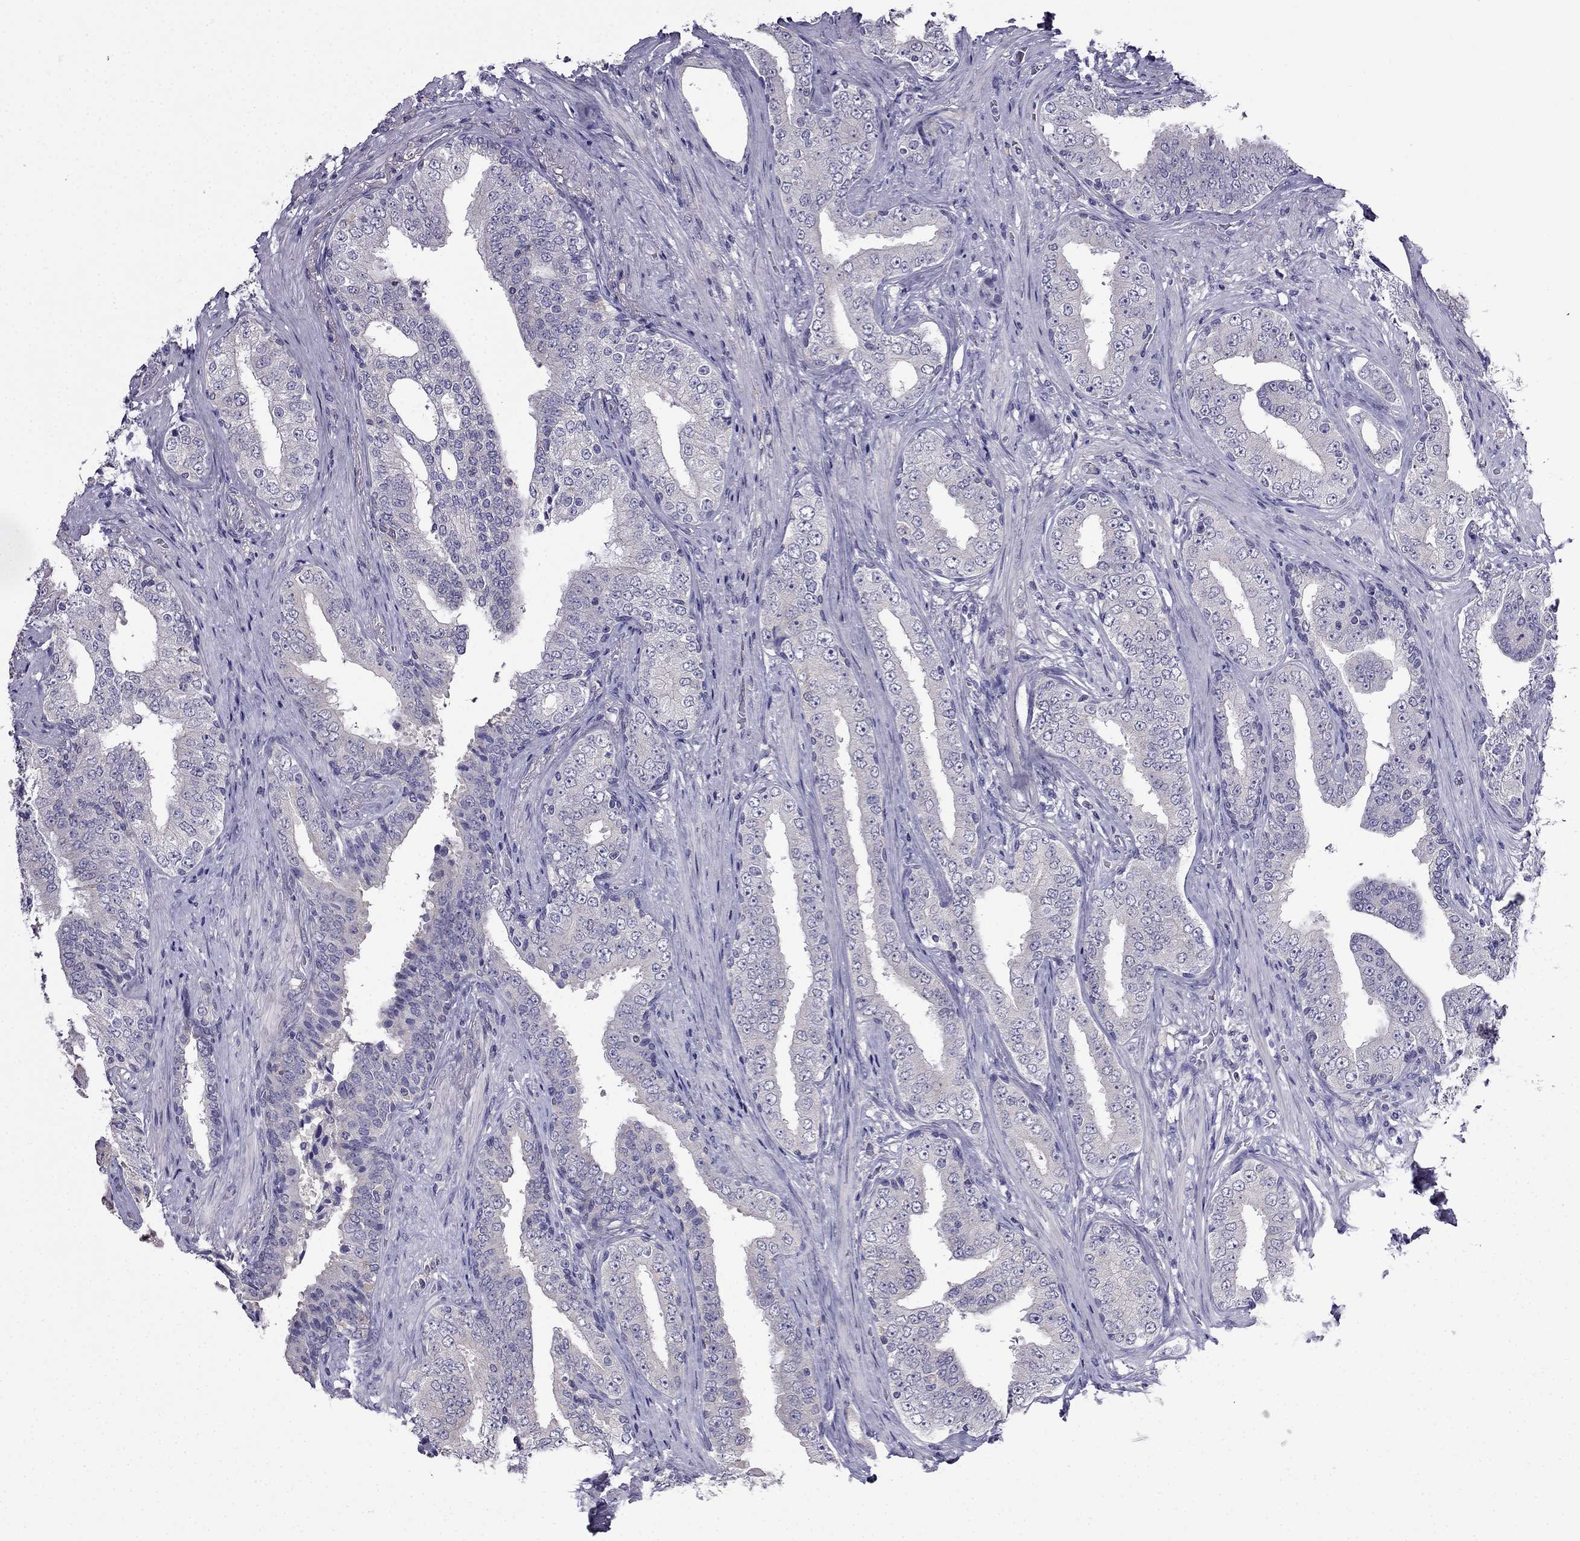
{"staining": {"intensity": "negative", "quantity": "none", "location": "none"}, "tissue": "prostate cancer", "cell_type": "Tumor cells", "image_type": "cancer", "snomed": [{"axis": "morphology", "description": "Adenocarcinoma, Low grade"}, {"axis": "topography", "description": "Prostate and seminal vesicle, NOS"}], "caption": "Immunohistochemical staining of human prostate cancer reveals no significant staining in tumor cells.", "gene": "SCNN1D", "patient": {"sex": "male", "age": 61}}